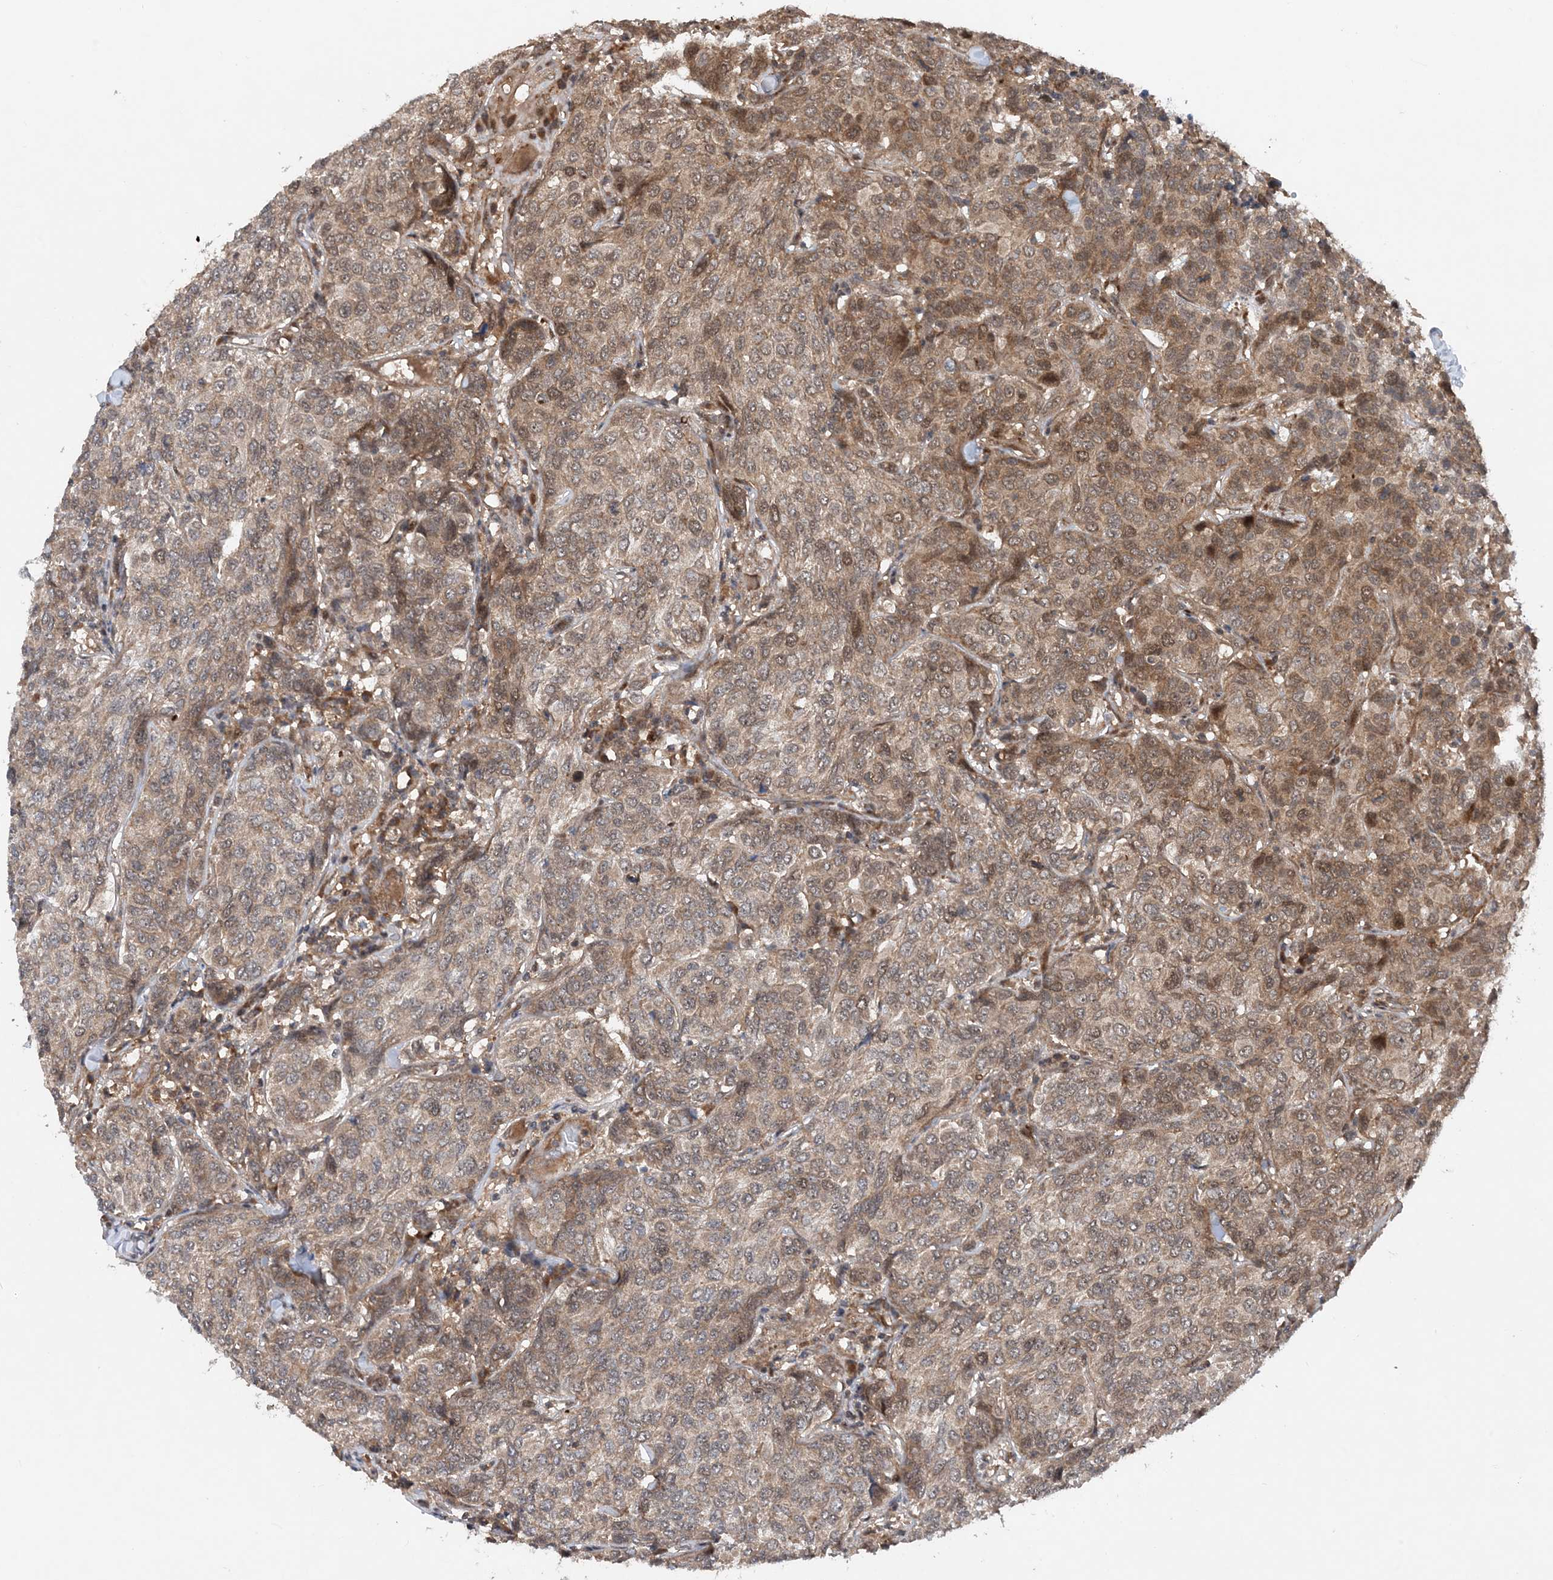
{"staining": {"intensity": "weak", "quantity": ">75%", "location": "cytoplasmic/membranous"}, "tissue": "breast cancer", "cell_type": "Tumor cells", "image_type": "cancer", "snomed": [{"axis": "morphology", "description": "Duct carcinoma"}, {"axis": "topography", "description": "Breast"}], "caption": "DAB immunohistochemical staining of breast cancer (infiltrating ductal carcinoma) demonstrates weak cytoplasmic/membranous protein staining in approximately >75% of tumor cells. Nuclei are stained in blue.", "gene": "HEMK1", "patient": {"sex": "female", "age": 55}}